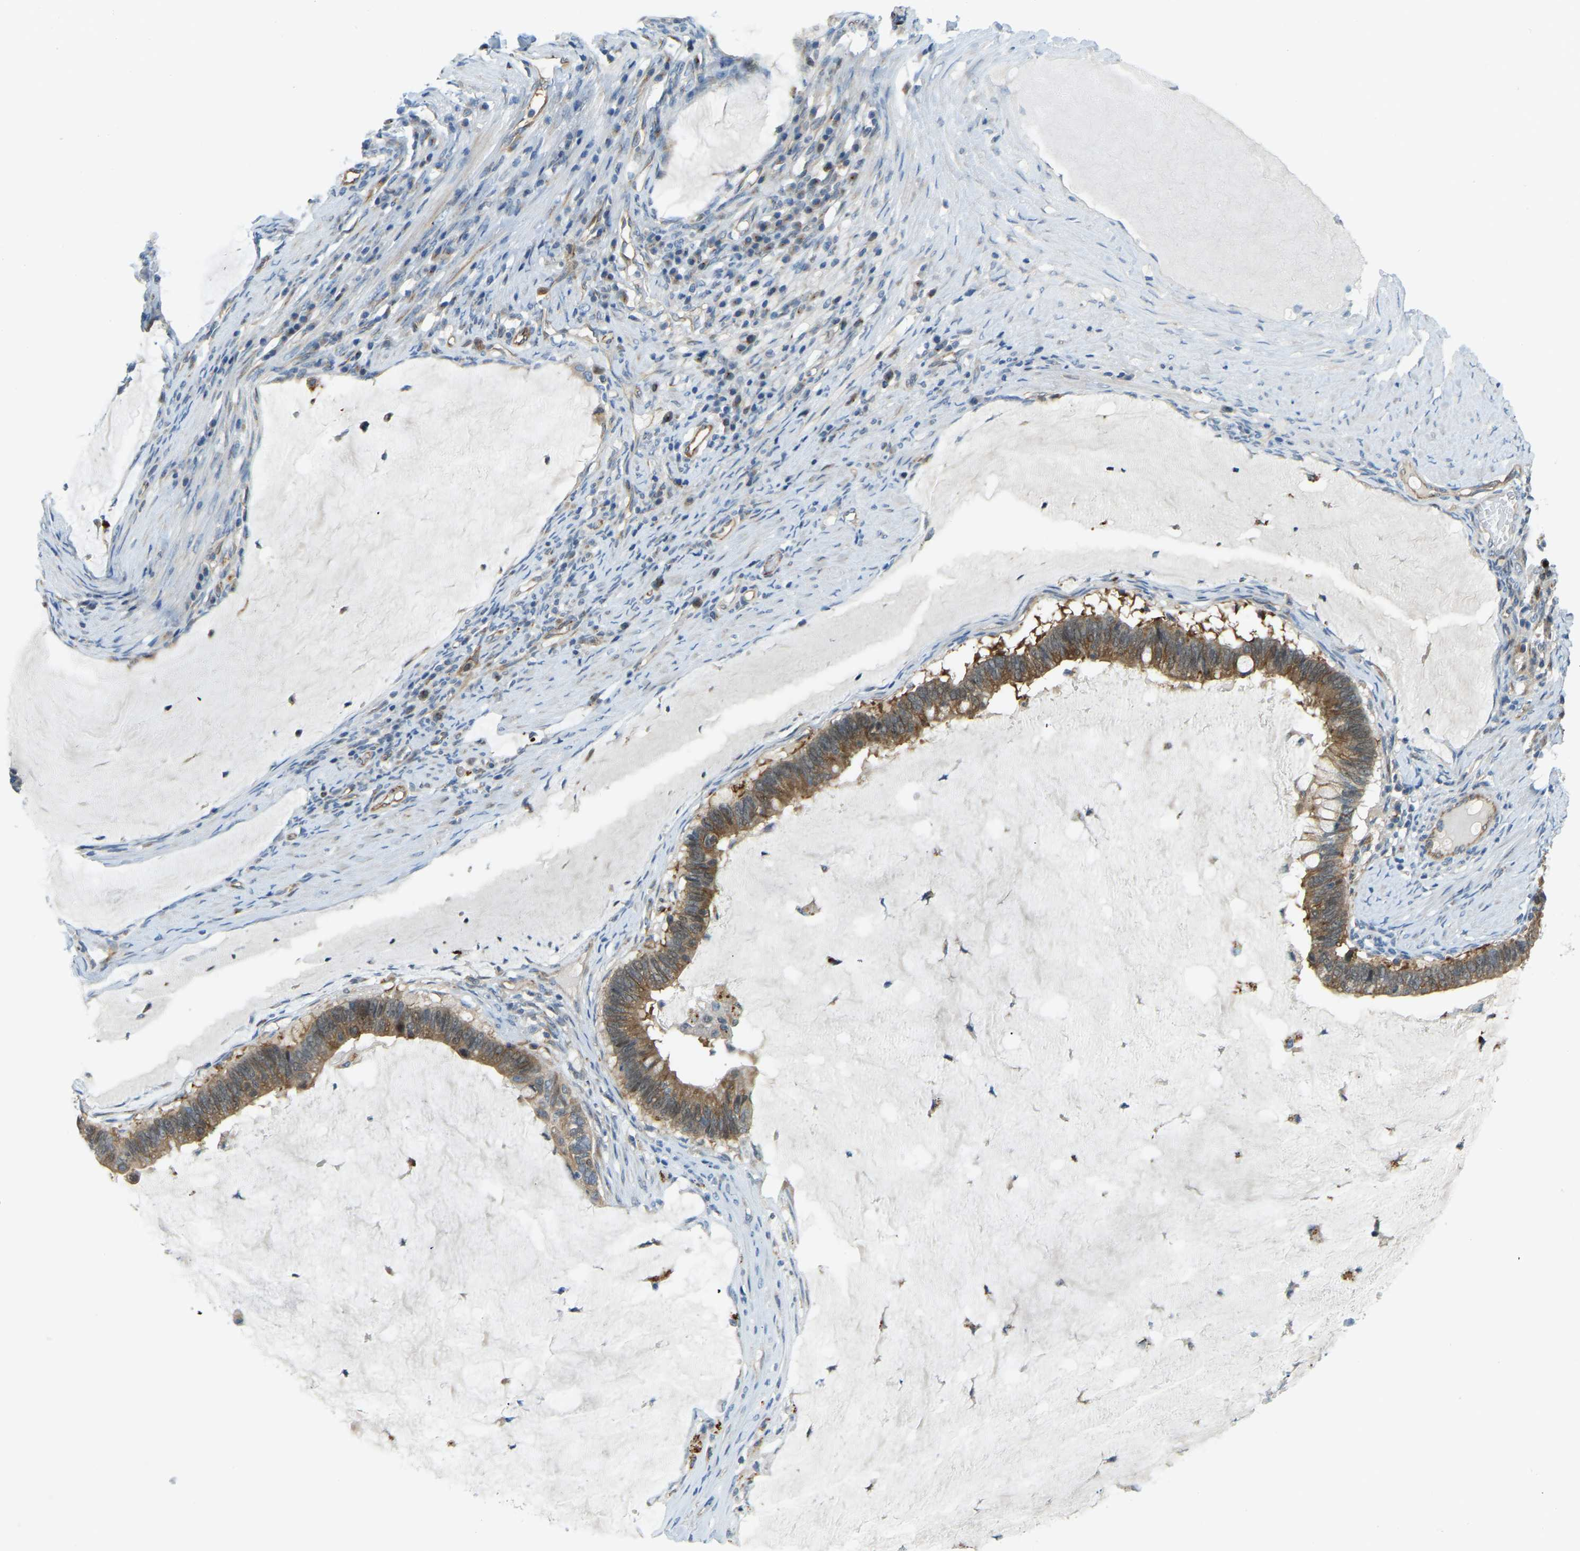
{"staining": {"intensity": "moderate", "quantity": ">75%", "location": "cytoplasmic/membranous"}, "tissue": "ovarian cancer", "cell_type": "Tumor cells", "image_type": "cancer", "snomed": [{"axis": "morphology", "description": "Cystadenocarcinoma, mucinous, NOS"}, {"axis": "topography", "description": "Ovary"}], "caption": "Protein staining of ovarian cancer tissue shows moderate cytoplasmic/membranous positivity in about >75% of tumor cells.", "gene": "NME8", "patient": {"sex": "female", "age": 61}}